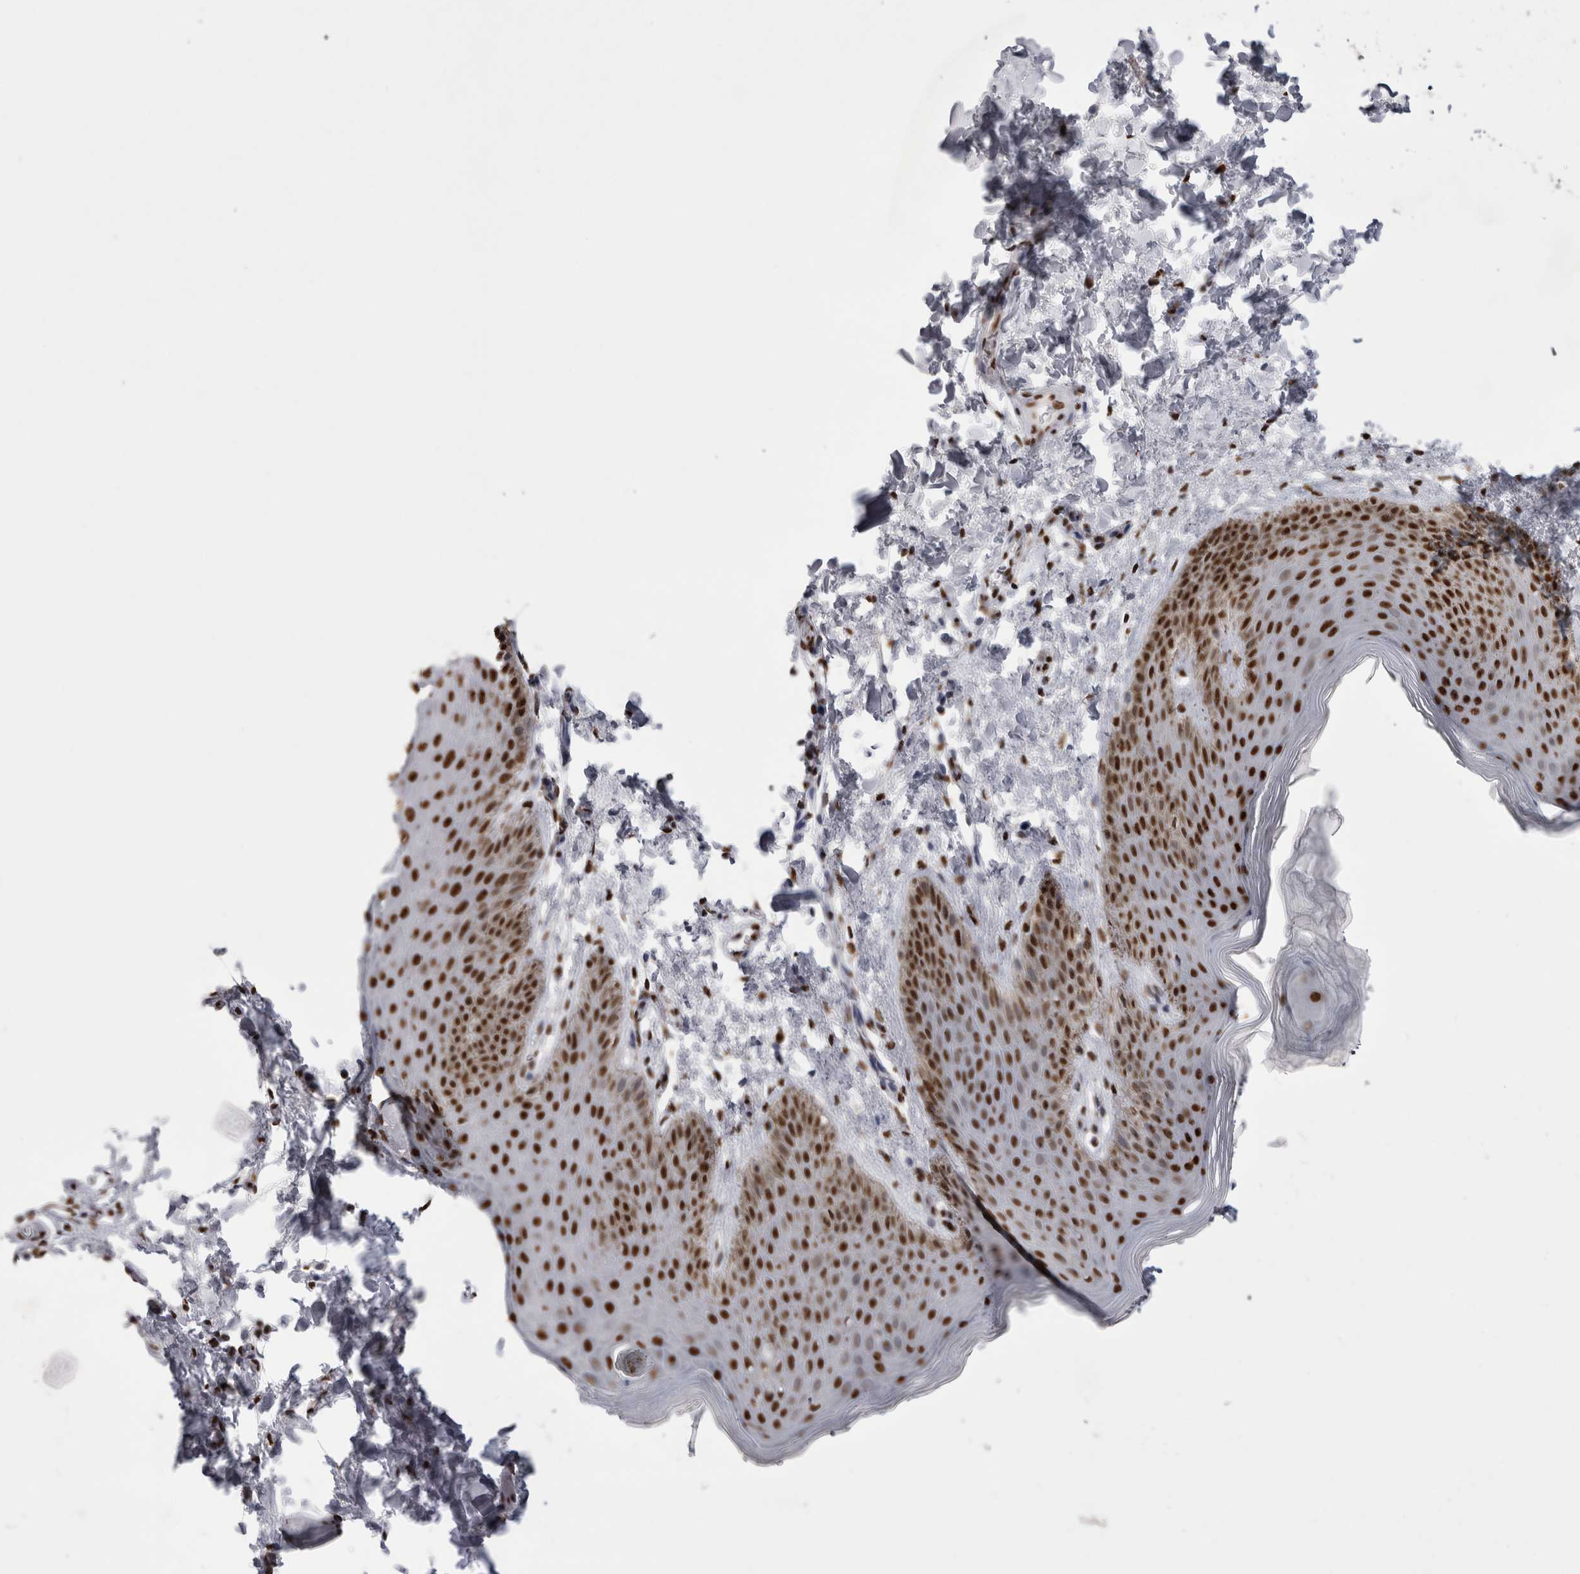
{"staining": {"intensity": "strong", "quantity": ">75%", "location": "nuclear"}, "tissue": "skin", "cell_type": "Epidermal cells", "image_type": "normal", "snomed": [{"axis": "morphology", "description": "Normal tissue, NOS"}, {"axis": "topography", "description": "Anal"}, {"axis": "topography", "description": "Peripheral nerve tissue"}], "caption": "An immunohistochemistry image of normal tissue is shown. Protein staining in brown highlights strong nuclear positivity in skin within epidermal cells.", "gene": "ALPK3", "patient": {"sex": "male", "age": 44}}